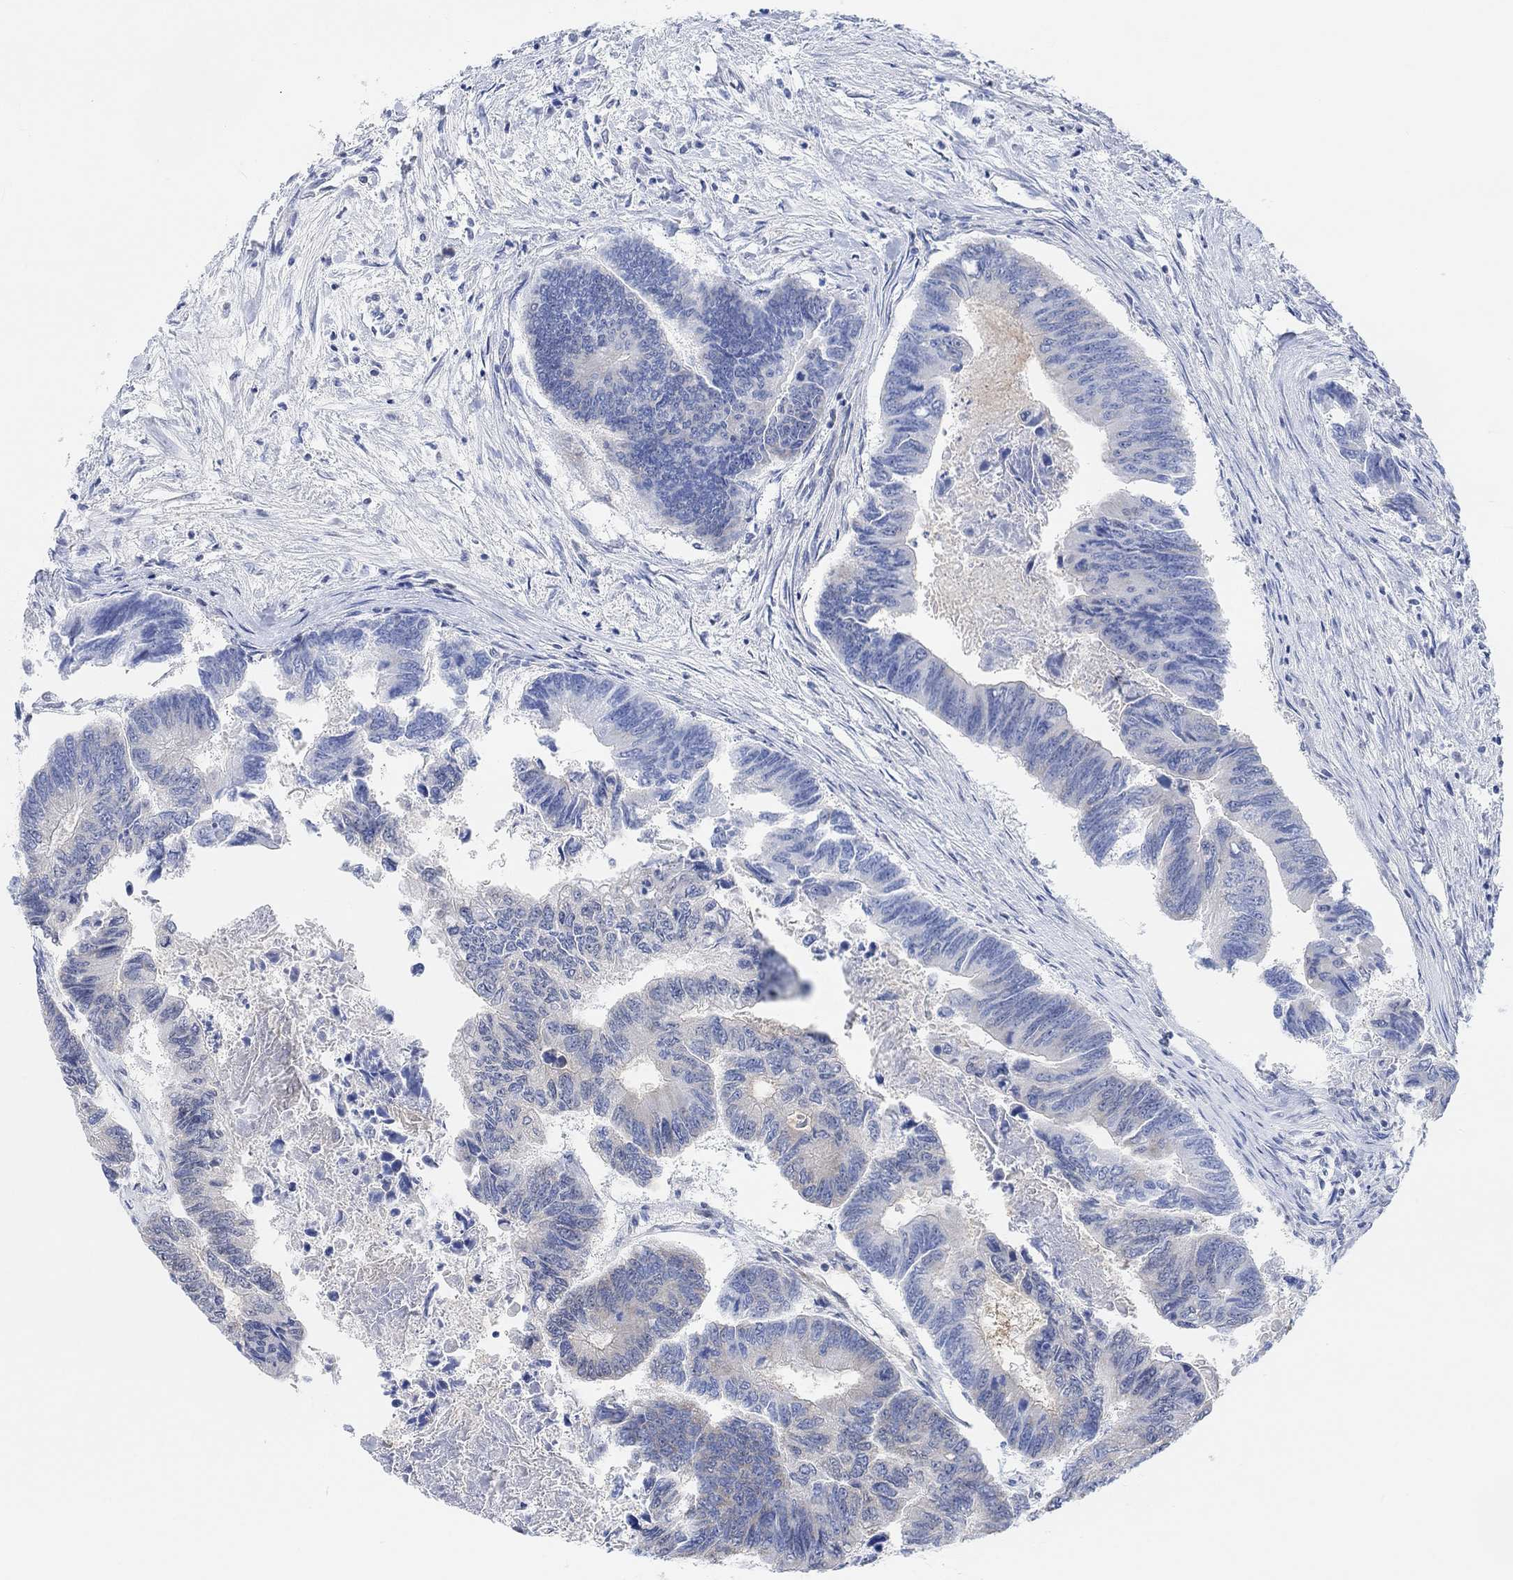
{"staining": {"intensity": "negative", "quantity": "none", "location": "none"}, "tissue": "colorectal cancer", "cell_type": "Tumor cells", "image_type": "cancer", "snomed": [{"axis": "morphology", "description": "Adenocarcinoma, NOS"}, {"axis": "topography", "description": "Colon"}], "caption": "Immunohistochemistry of colorectal cancer exhibits no positivity in tumor cells.", "gene": "MUC1", "patient": {"sex": "female", "age": 65}}